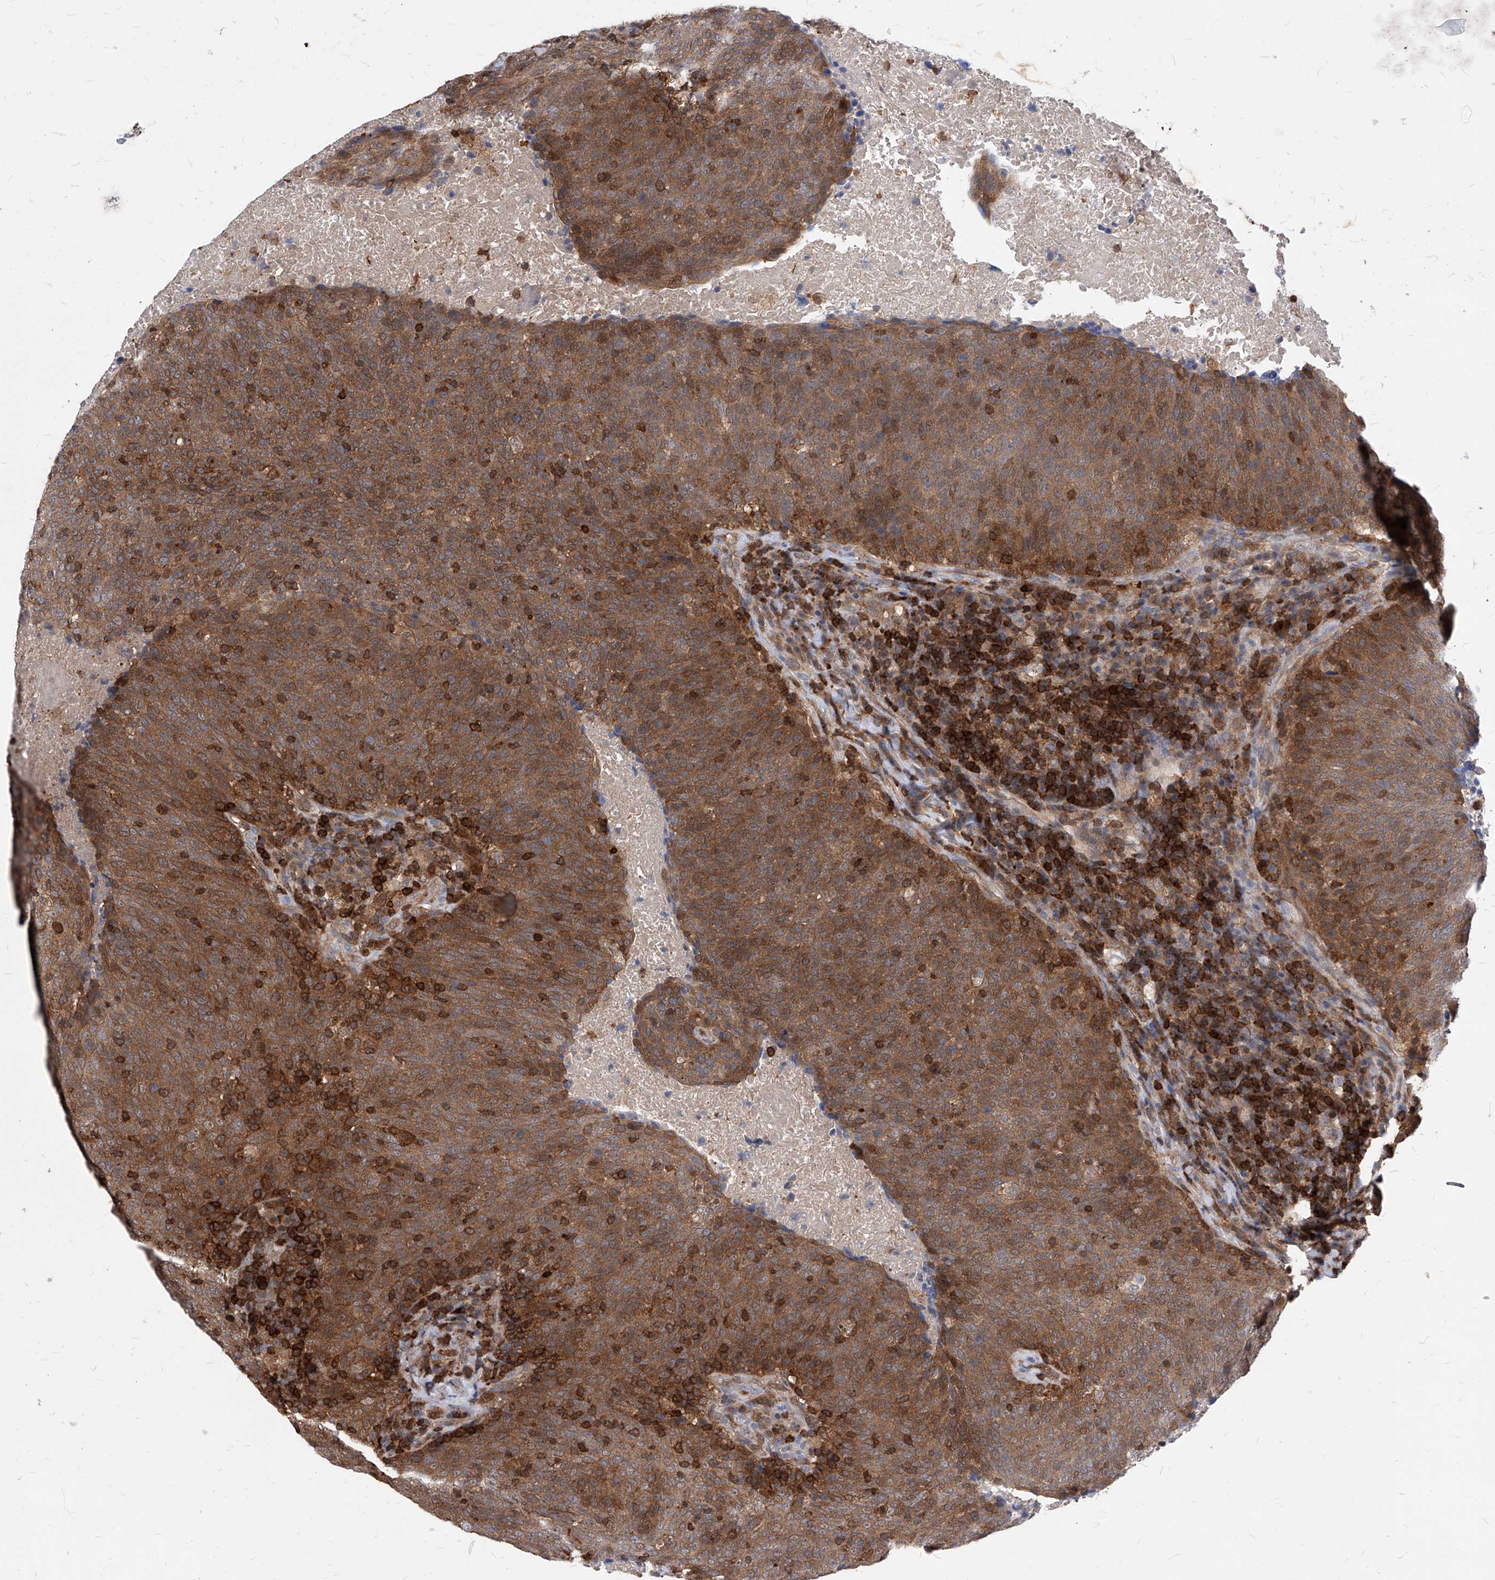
{"staining": {"intensity": "strong", "quantity": ">75%", "location": "cytoplasmic/membranous,nuclear"}, "tissue": "head and neck cancer", "cell_type": "Tumor cells", "image_type": "cancer", "snomed": [{"axis": "morphology", "description": "Squamous cell carcinoma, NOS"}, {"axis": "morphology", "description": "Squamous cell carcinoma, metastatic, NOS"}, {"axis": "topography", "description": "Lymph node"}, {"axis": "topography", "description": "Head-Neck"}], "caption": "Approximately >75% of tumor cells in human head and neck squamous cell carcinoma exhibit strong cytoplasmic/membranous and nuclear protein positivity as visualized by brown immunohistochemical staining.", "gene": "ABRACL", "patient": {"sex": "male", "age": 62}}